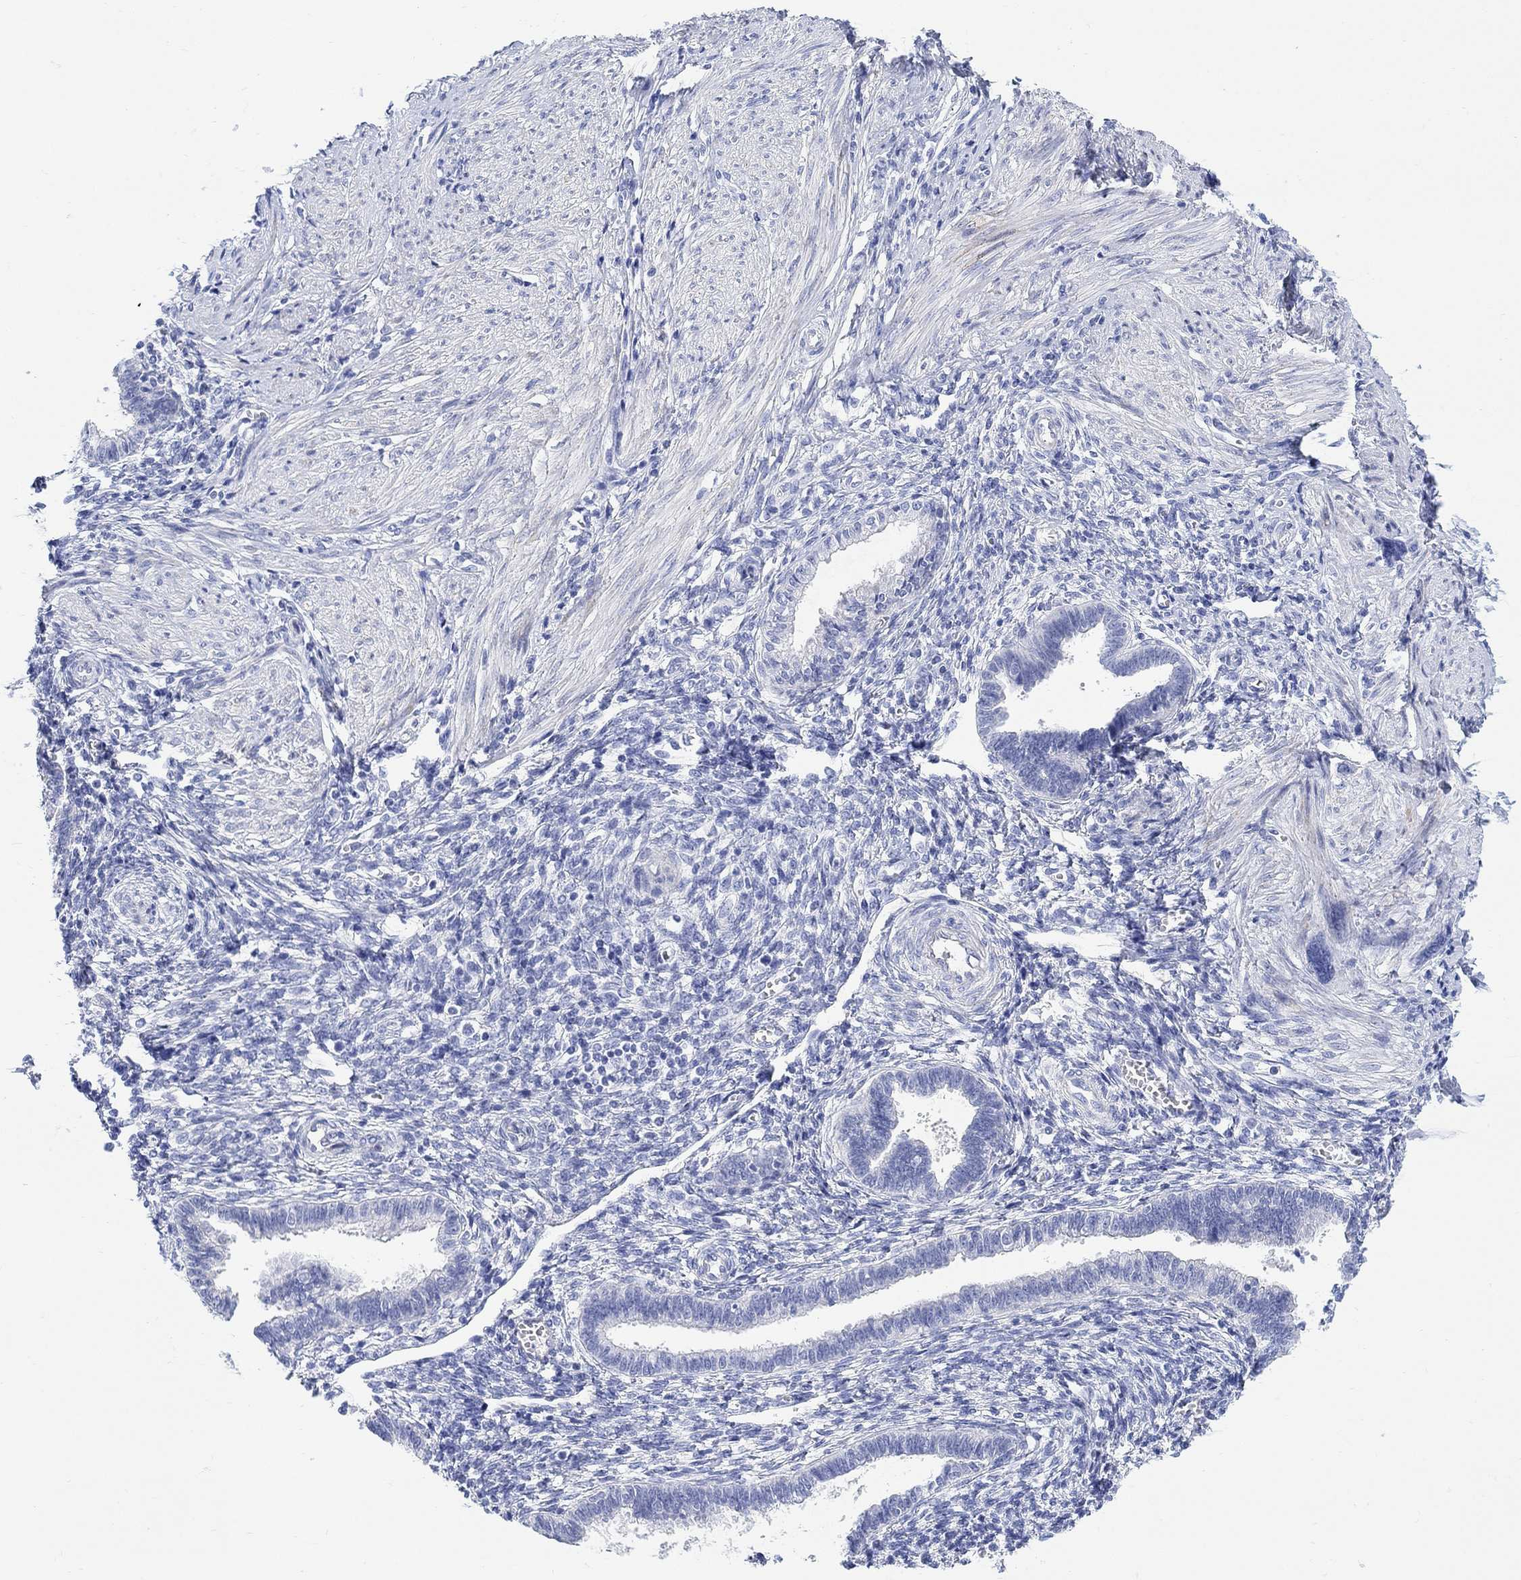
{"staining": {"intensity": "negative", "quantity": "none", "location": "none"}, "tissue": "endometrium", "cell_type": "Cells in endometrial stroma", "image_type": "normal", "snomed": [{"axis": "morphology", "description": "Normal tissue, NOS"}, {"axis": "topography", "description": "Cervix"}, {"axis": "topography", "description": "Endometrium"}], "caption": "Cells in endometrial stroma show no significant expression in normal endometrium. Brightfield microscopy of IHC stained with DAB (brown) and hematoxylin (blue), captured at high magnification.", "gene": "MYL1", "patient": {"sex": "female", "age": 37}}